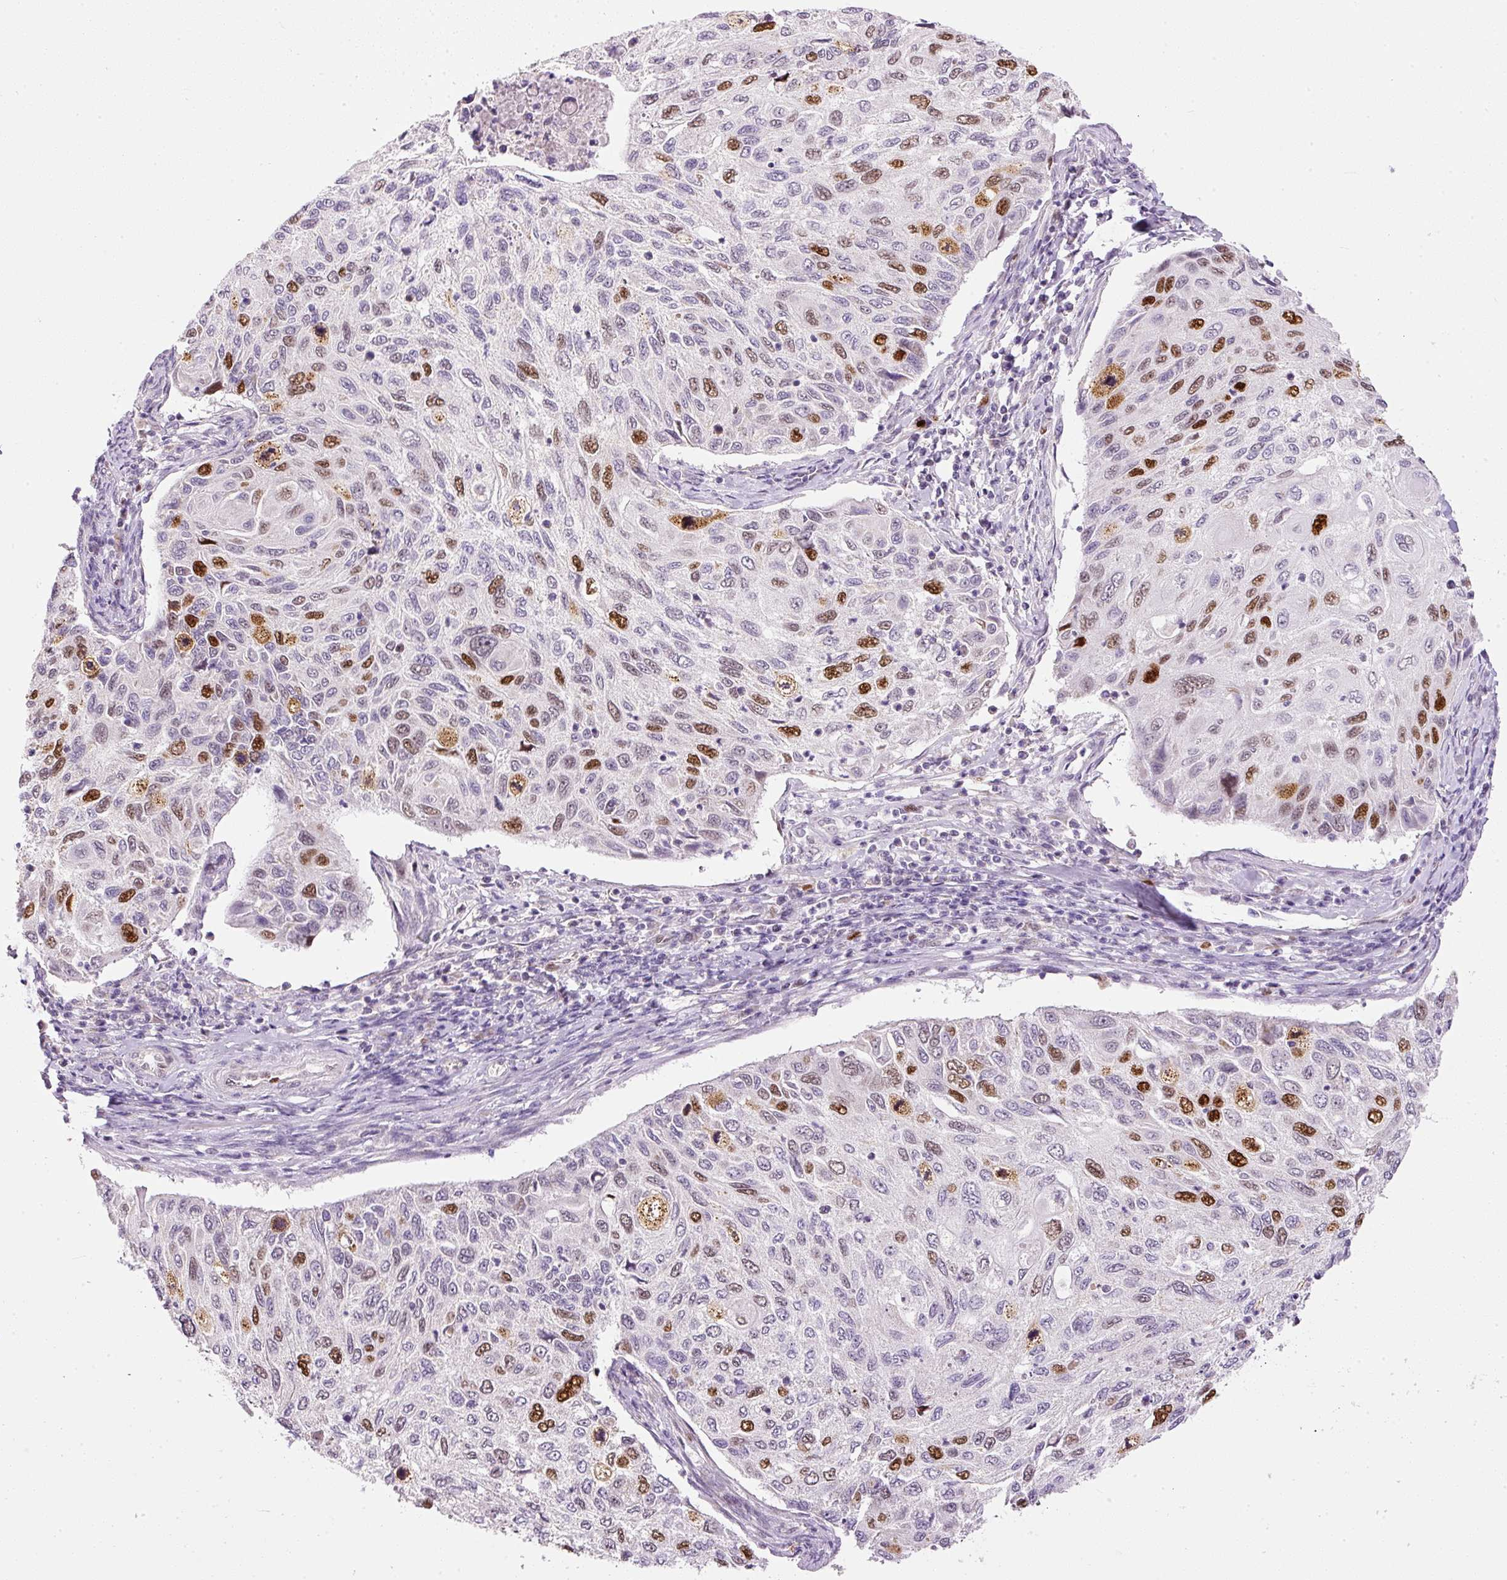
{"staining": {"intensity": "moderate", "quantity": "25%-75%", "location": "nuclear"}, "tissue": "cervical cancer", "cell_type": "Tumor cells", "image_type": "cancer", "snomed": [{"axis": "morphology", "description": "Squamous cell carcinoma, NOS"}, {"axis": "topography", "description": "Cervix"}], "caption": "Immunohistochemistry (IHC) staining of cervical cancer, which demonstrates medium levels of moderate nuclear positivity in approximately 25%-75% of tumor cells indicating moderate nuclear protein staining. The staining was performed using DAB (3,3'-diaminobenzidine) (brown) for protein detection and nuclei were counterstained in hematoxylin (blue).", "gene": "KPNA2", "patient": {"sex": "female", "age": 70}}